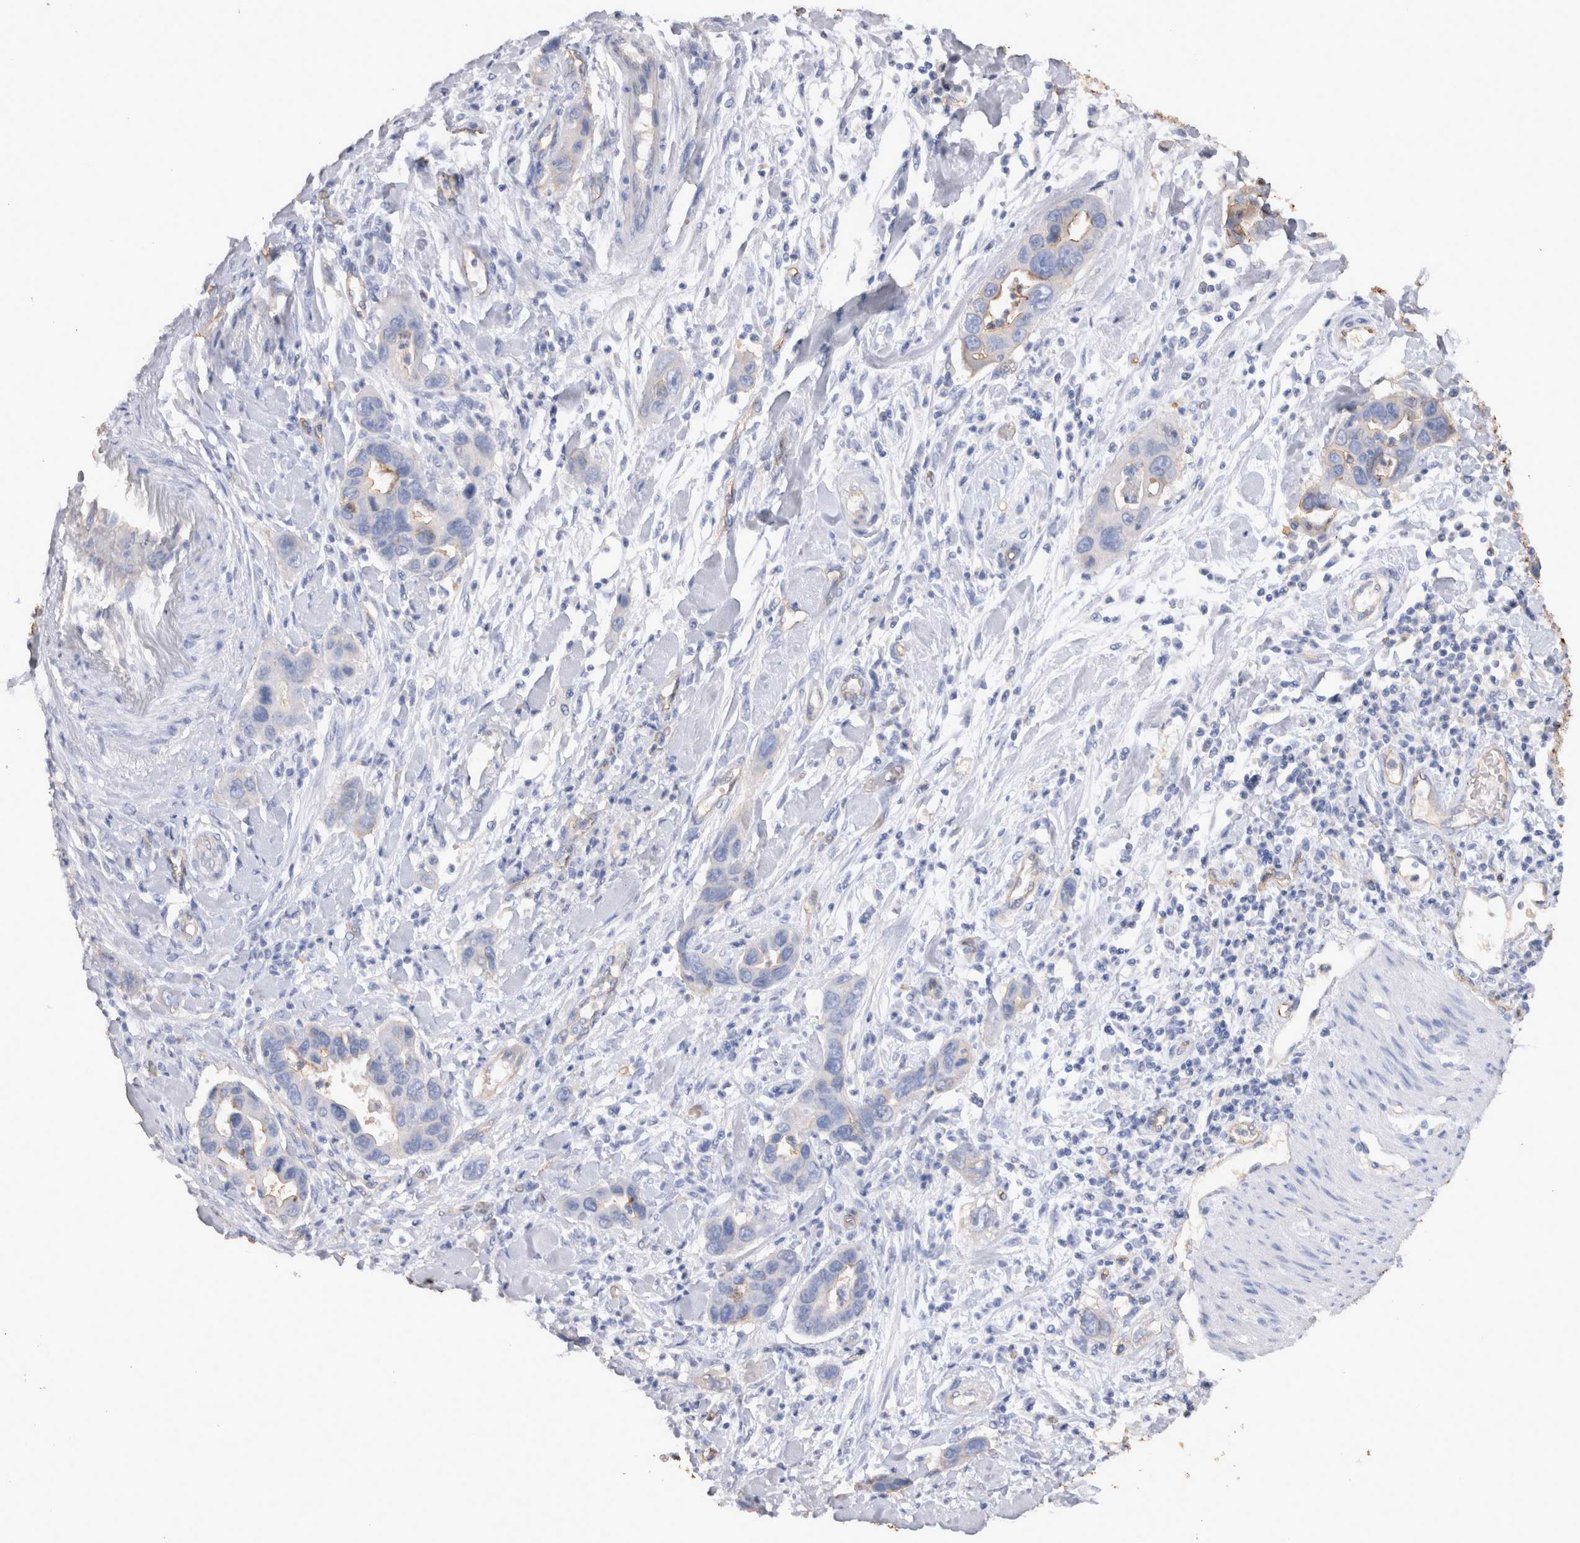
{"staining": {"intensity": "negative", "quantity": "none", "location": "none"}, "tissue": "pancreatic cancer", "cell_type": "Tumor cells", "image_type": "cancer", "snomed": [{"axis": "morphology", "description": "Adenocarcinoma, NOS"}, {"axis": "topography", "description": "Pancreas"}], "caption": "High magnification brightfield microscopy of adenocarcinoma (pancreatic) stained with DAB (3,3'-diaminobenzidine) (brown) and counterstained with hematoxylin (blue): tumor cells show no significant positivity.", "gene": "IL17RC", "patient": {"sex": "female", "age": 71}}